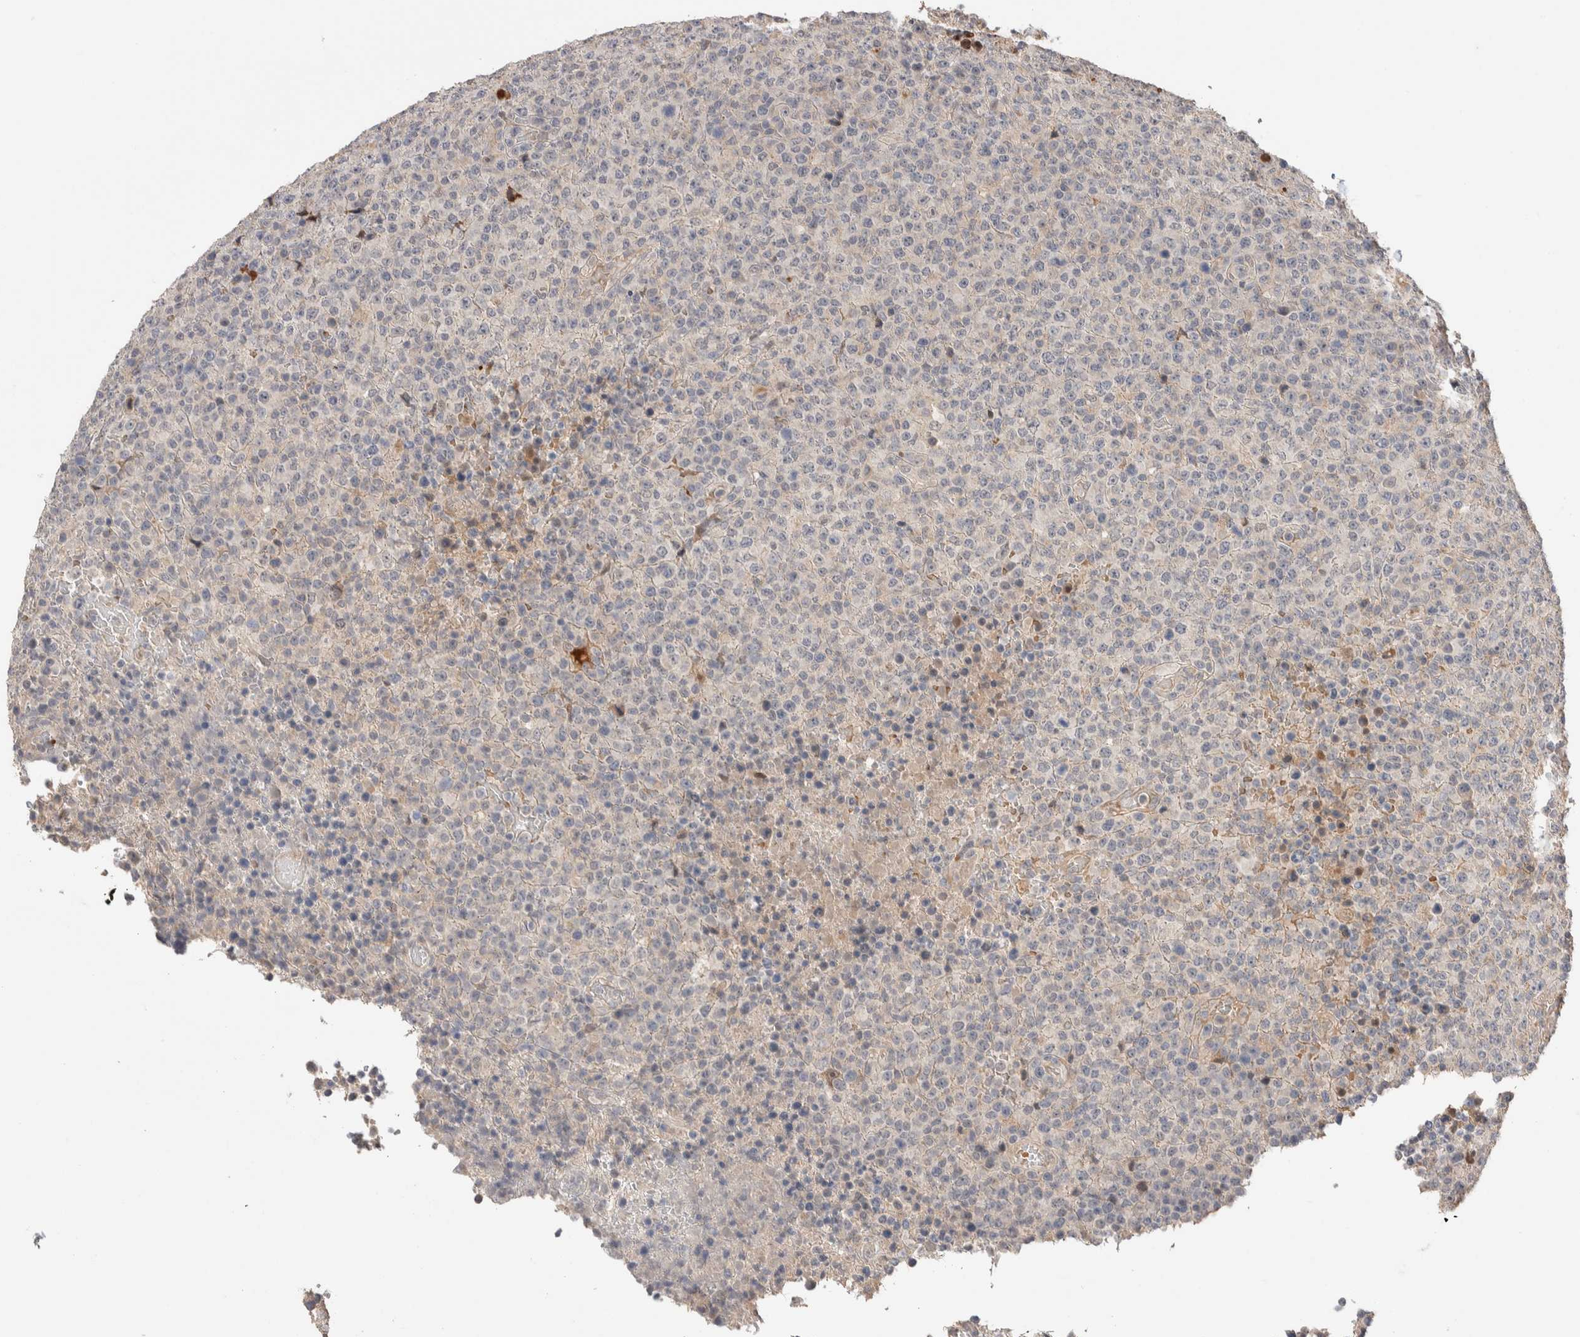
{"staining": {"intensity": "negative", "quantity": "none", "location": "none"}, "tissue": "lymphoma", "cell_type": "Tumor cells", "image_type": "cancer", "snomed": [{"axis": "morphology", "description": "Malignant lymphoma, non-Hodgkin's type, High grade"}, {"axis": "topography", "description": "Lymph node"}], "caption": "This is an immunohistochemistry (IHC) histopathology image of lymphoma. There is no positivity in tumor cells.", "gene": "CASK", "patient": {"sex": "male", "age": 13}}